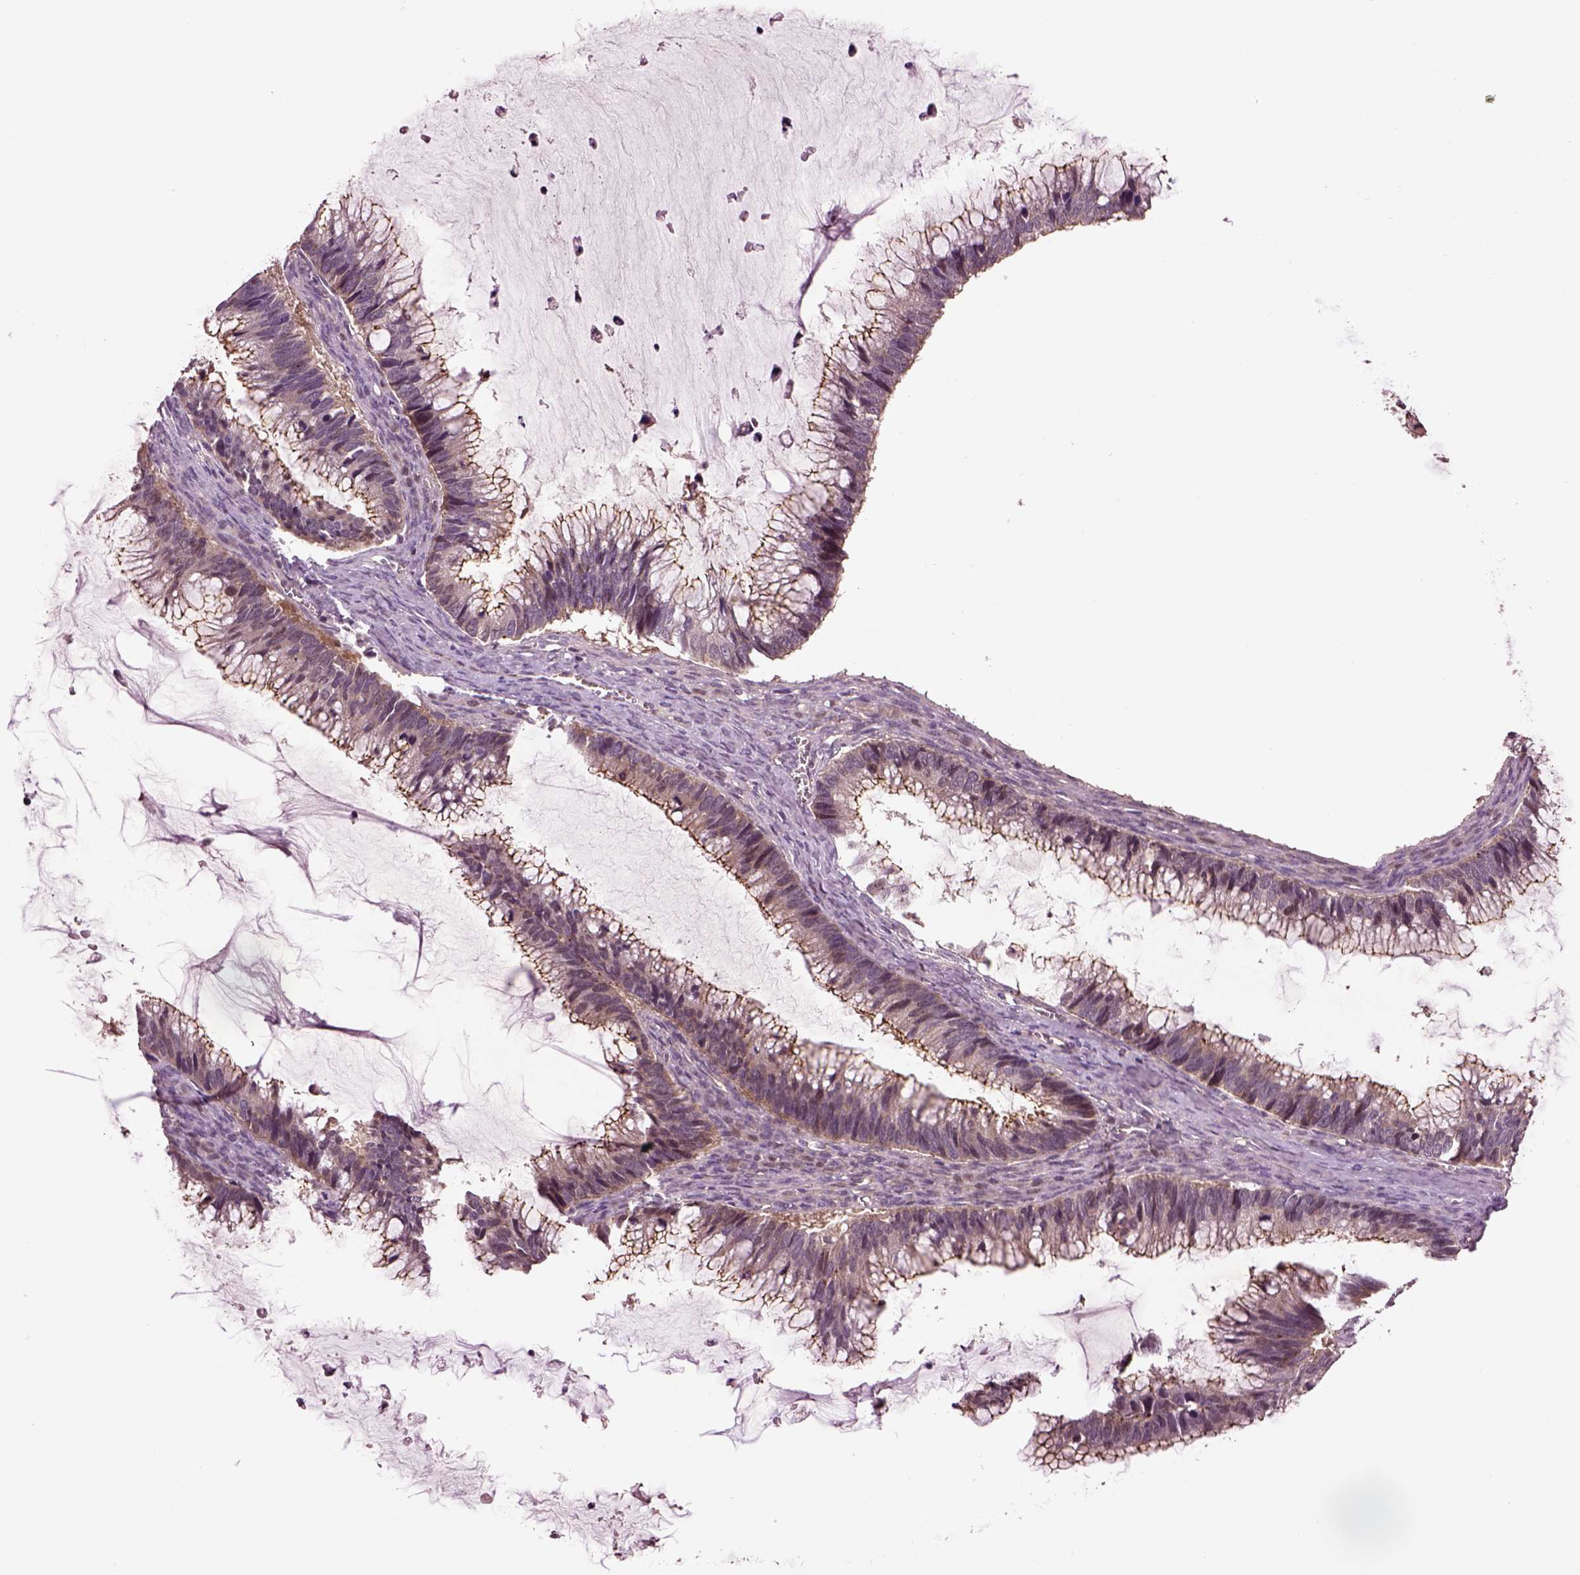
{"staining": {"intensity": "moderate", "quantity": "25%-75%", "location": "cytoplasmic/membranous"}, "tissue": "ovarian cancer", "cell_type": "Tumor cells", "image_type": "cancer", "snomed": [{"axis": "morphology", "description": "Cystadenocarcinoma, mucinous, NOS"}, {"axis": "topography", "description": "Ovary"}], "caption": "A brown stain labels moderate cytoplasmic/membranous positivity of a protein in ovarian mucinous cystadenocarcinoma tumor cells. (Brightfield microscopy of DAB IHC at high magnification).", "gene": "MTHFS", "patient": {"sex": "female", "age": 38}}